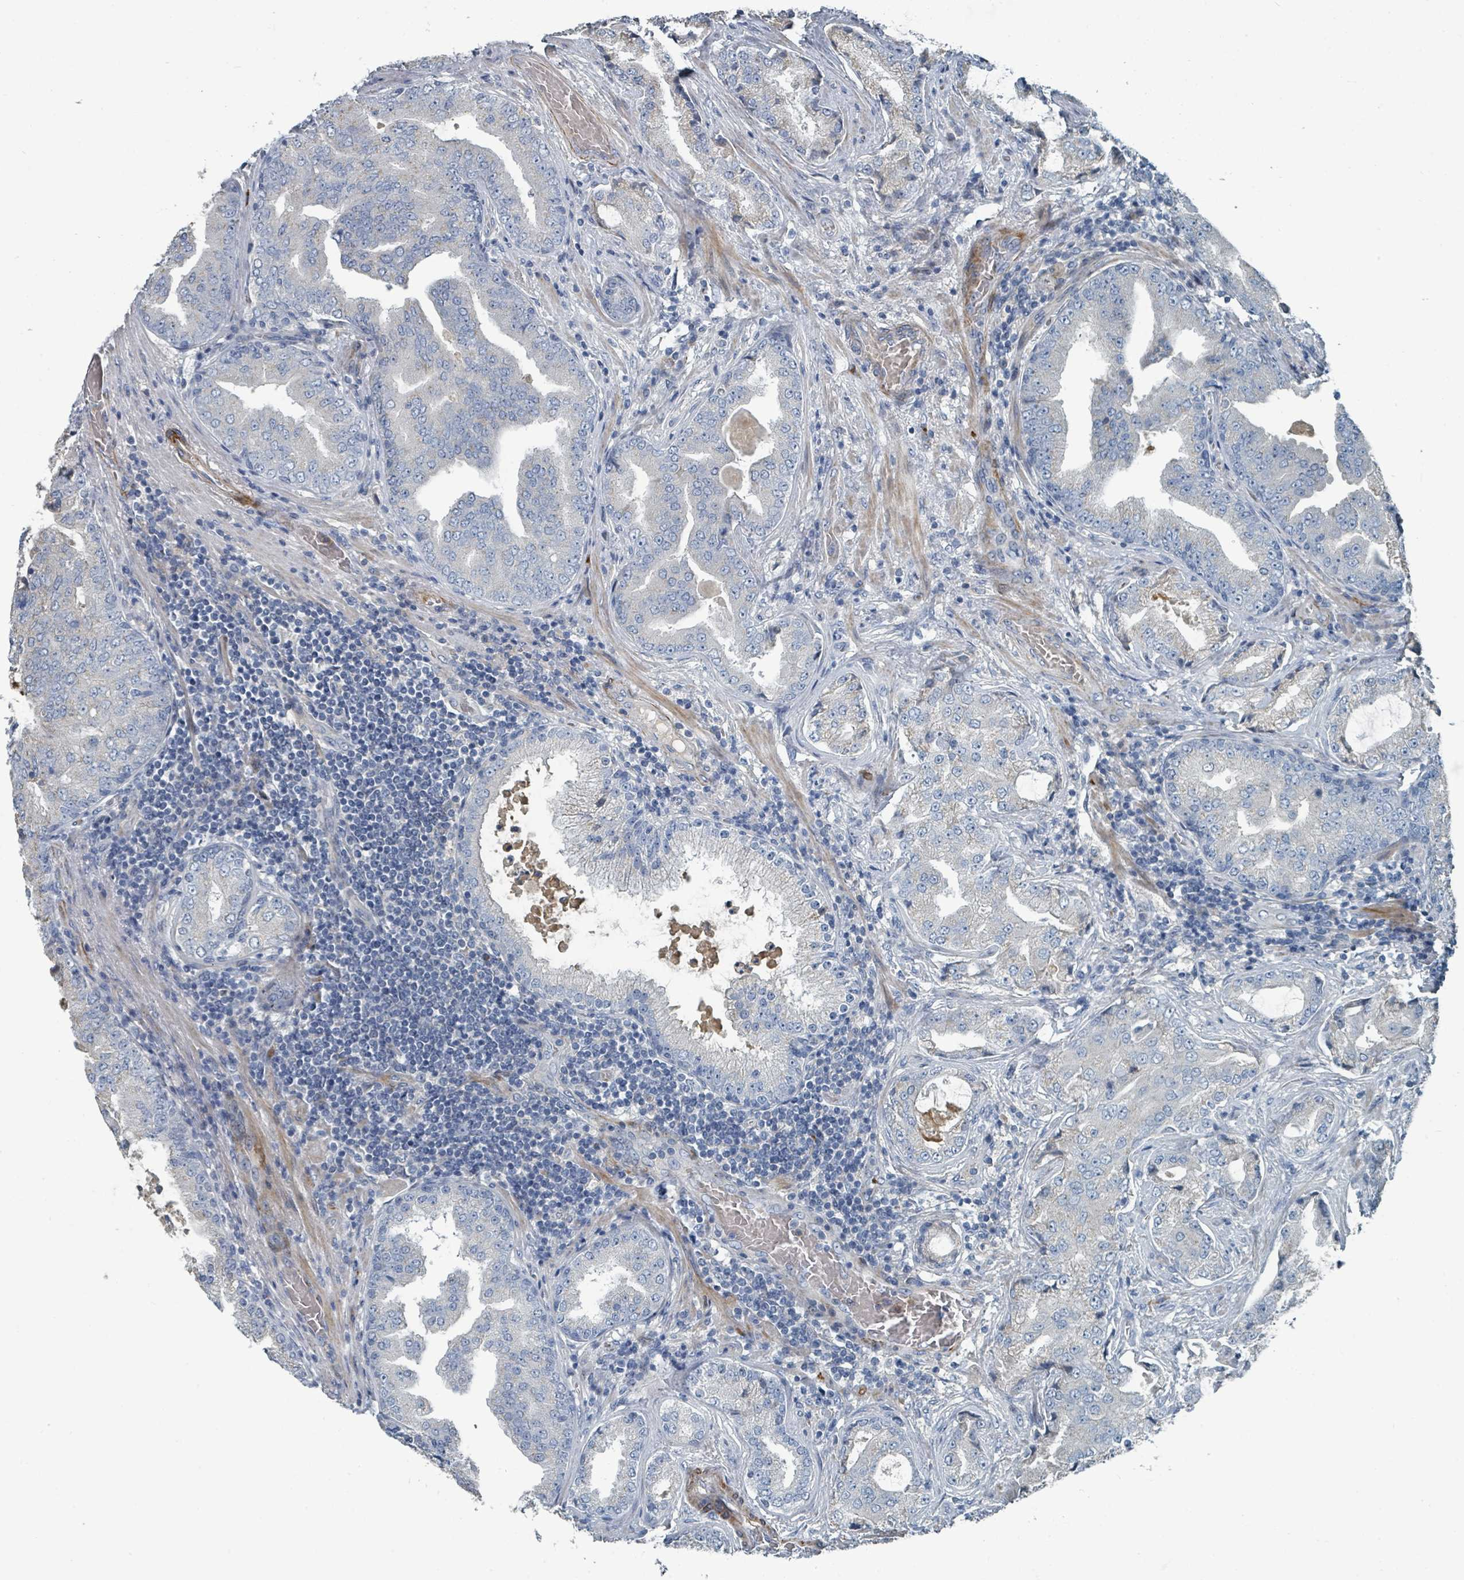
{"staining": {"intensity": "negative", "quantity": "none", "location": "none"}, "tissue": "prostate cancer", "cell_type": "Tumor cells", "image_type": "cancer", "snomed": [{"axis": "morphology", "description": "Adenocarcinoma, High grade"}, {"axis": "topography", "description": "Prostate"}], "caption": "High-grade adenocarcinoma (prostate) stained for a protein using IHC demonstrates no positivity tumor cells.", "gene": "SLC44A5", "patient": {"sex": "male", "age": 68}}